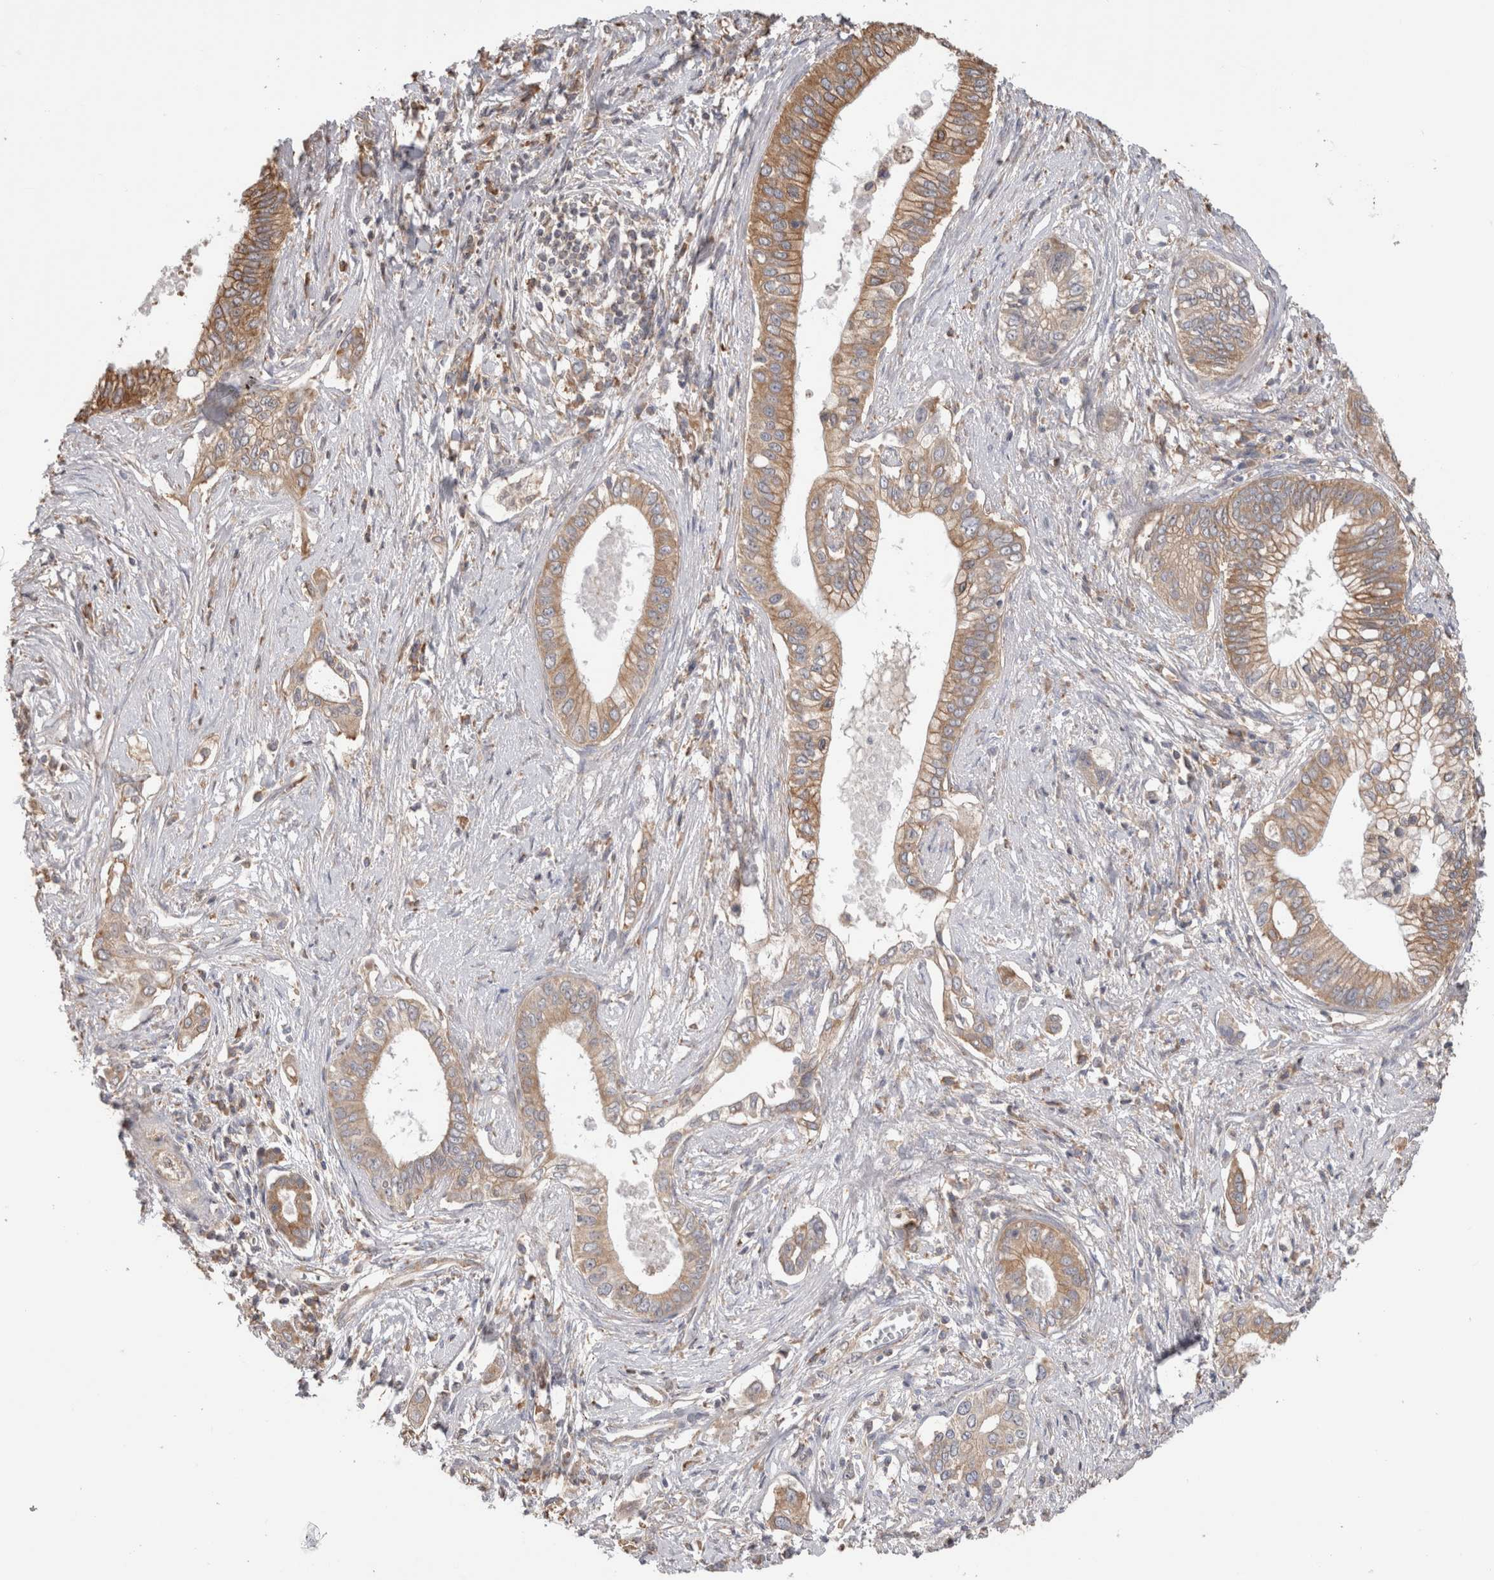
{"staining": {"intensity": "moderate", "quantity": ">75%", "location": "cytoplasmic/membranous"}, "tissue": "pancreatic cancer", "cell_type": "Tumor cells", "image_type": "cancer", "snomed": [{"axis": "morphology", "description": "Normal tissue, NOS"}, {"axis": "morphology", "description": "Adenocarcinoma, NOS"}, {"axis": "topography", "description": "Pancreas"}, {"axis": "topography", "description": "Peripheral nerve tissue"}], "caption": "Human adenocarcinoma (pancreatic) stained with a brown dye demonstrates moderate cytoplasmic/membranous positive positivity in about >75% of tumor cells.", "gene": "SMAP2", "patient": {"sex": "male", "age": 59}}